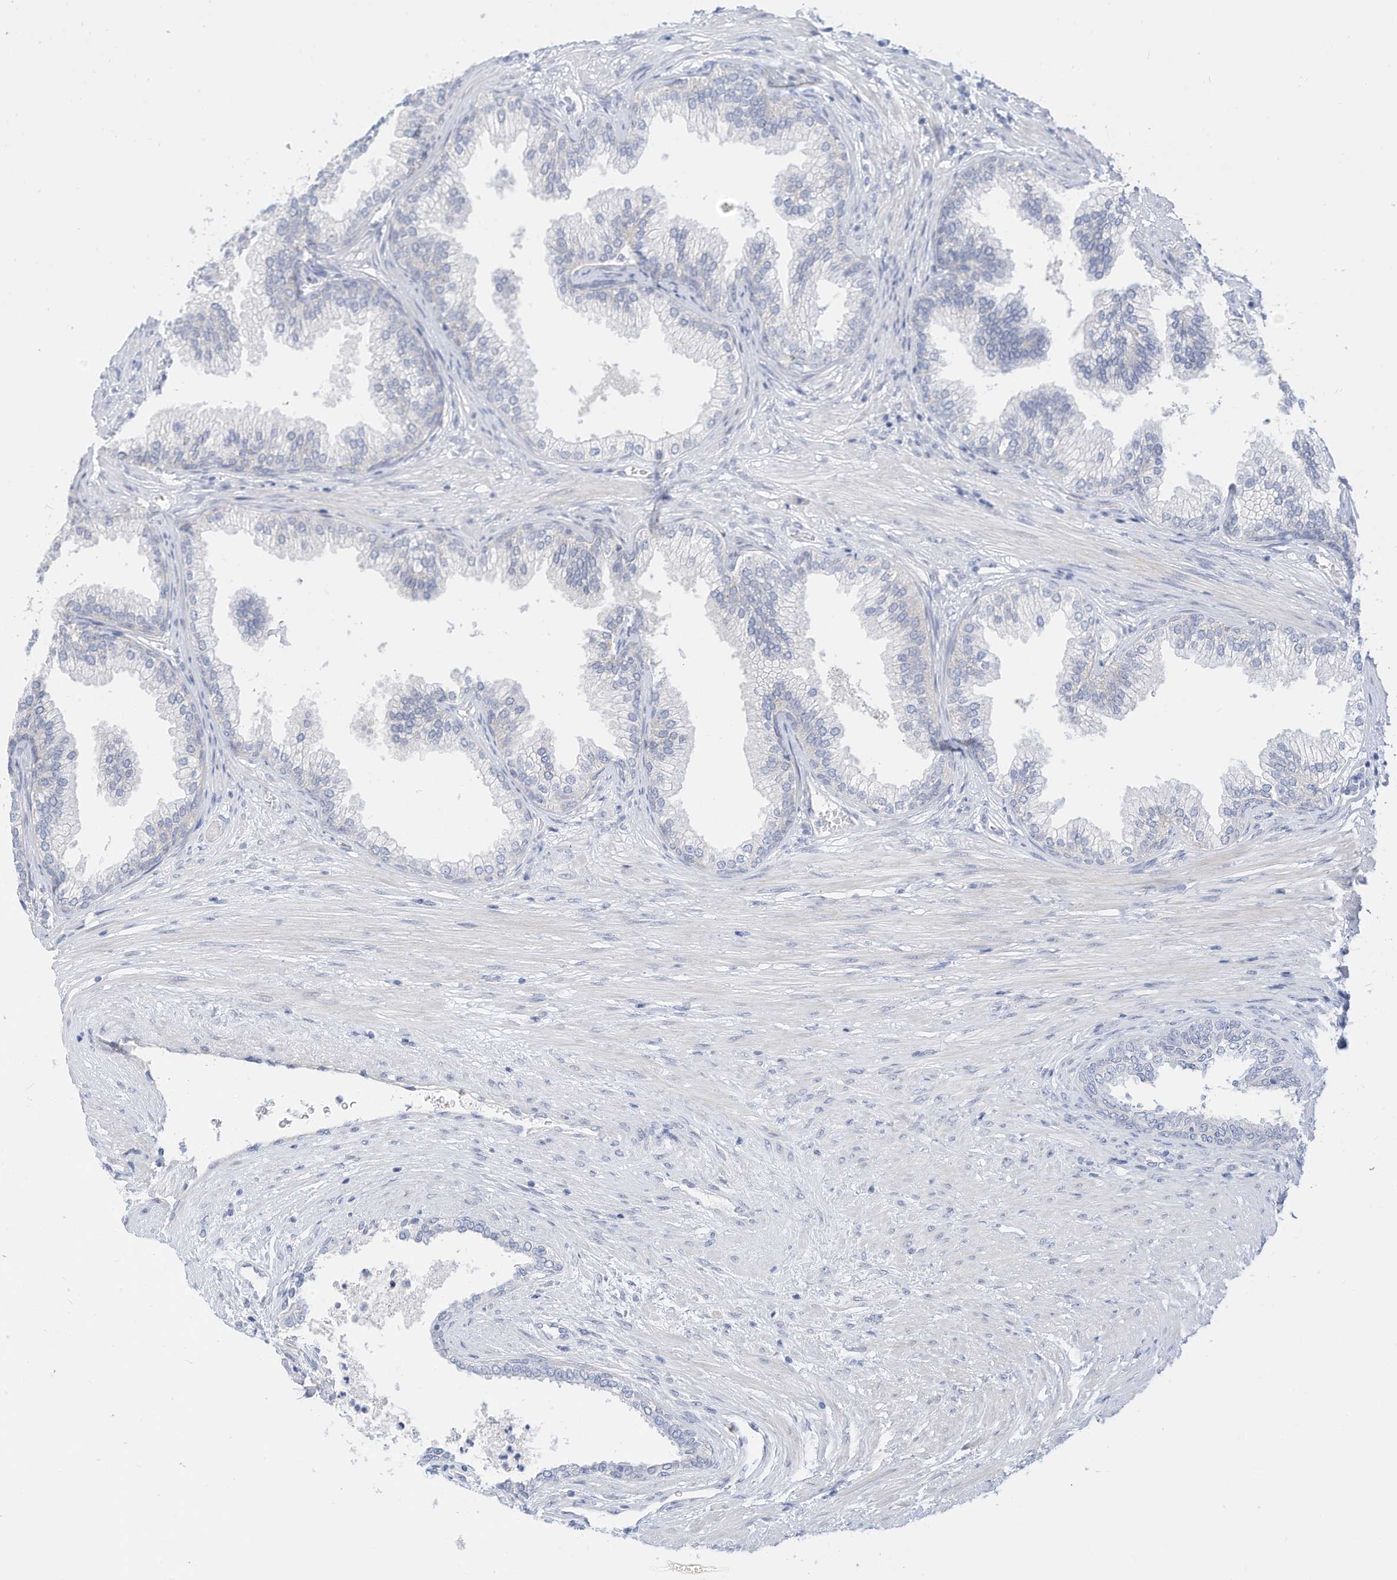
{"staining": {"intensity": "negative", "quantity": "none", "location": "none"}, "tissue": "prostate", "cell_type": "Glandular cells", "image_type": "normal", "snomed": [{"axis": "morphology", "description": "Normal tissue, NOS"}, {"axis": "topography", "description": "Prostate"}], "caption": "Immunohistochemistry of normal prostate demonstrates no positivity in glandular cells. (DAB (3,3'-diaminobenzidine) IHC with hematoxylin counter stain).", "gene": "SPOCD1", "patient": {"sex": "male", "age": 76}}